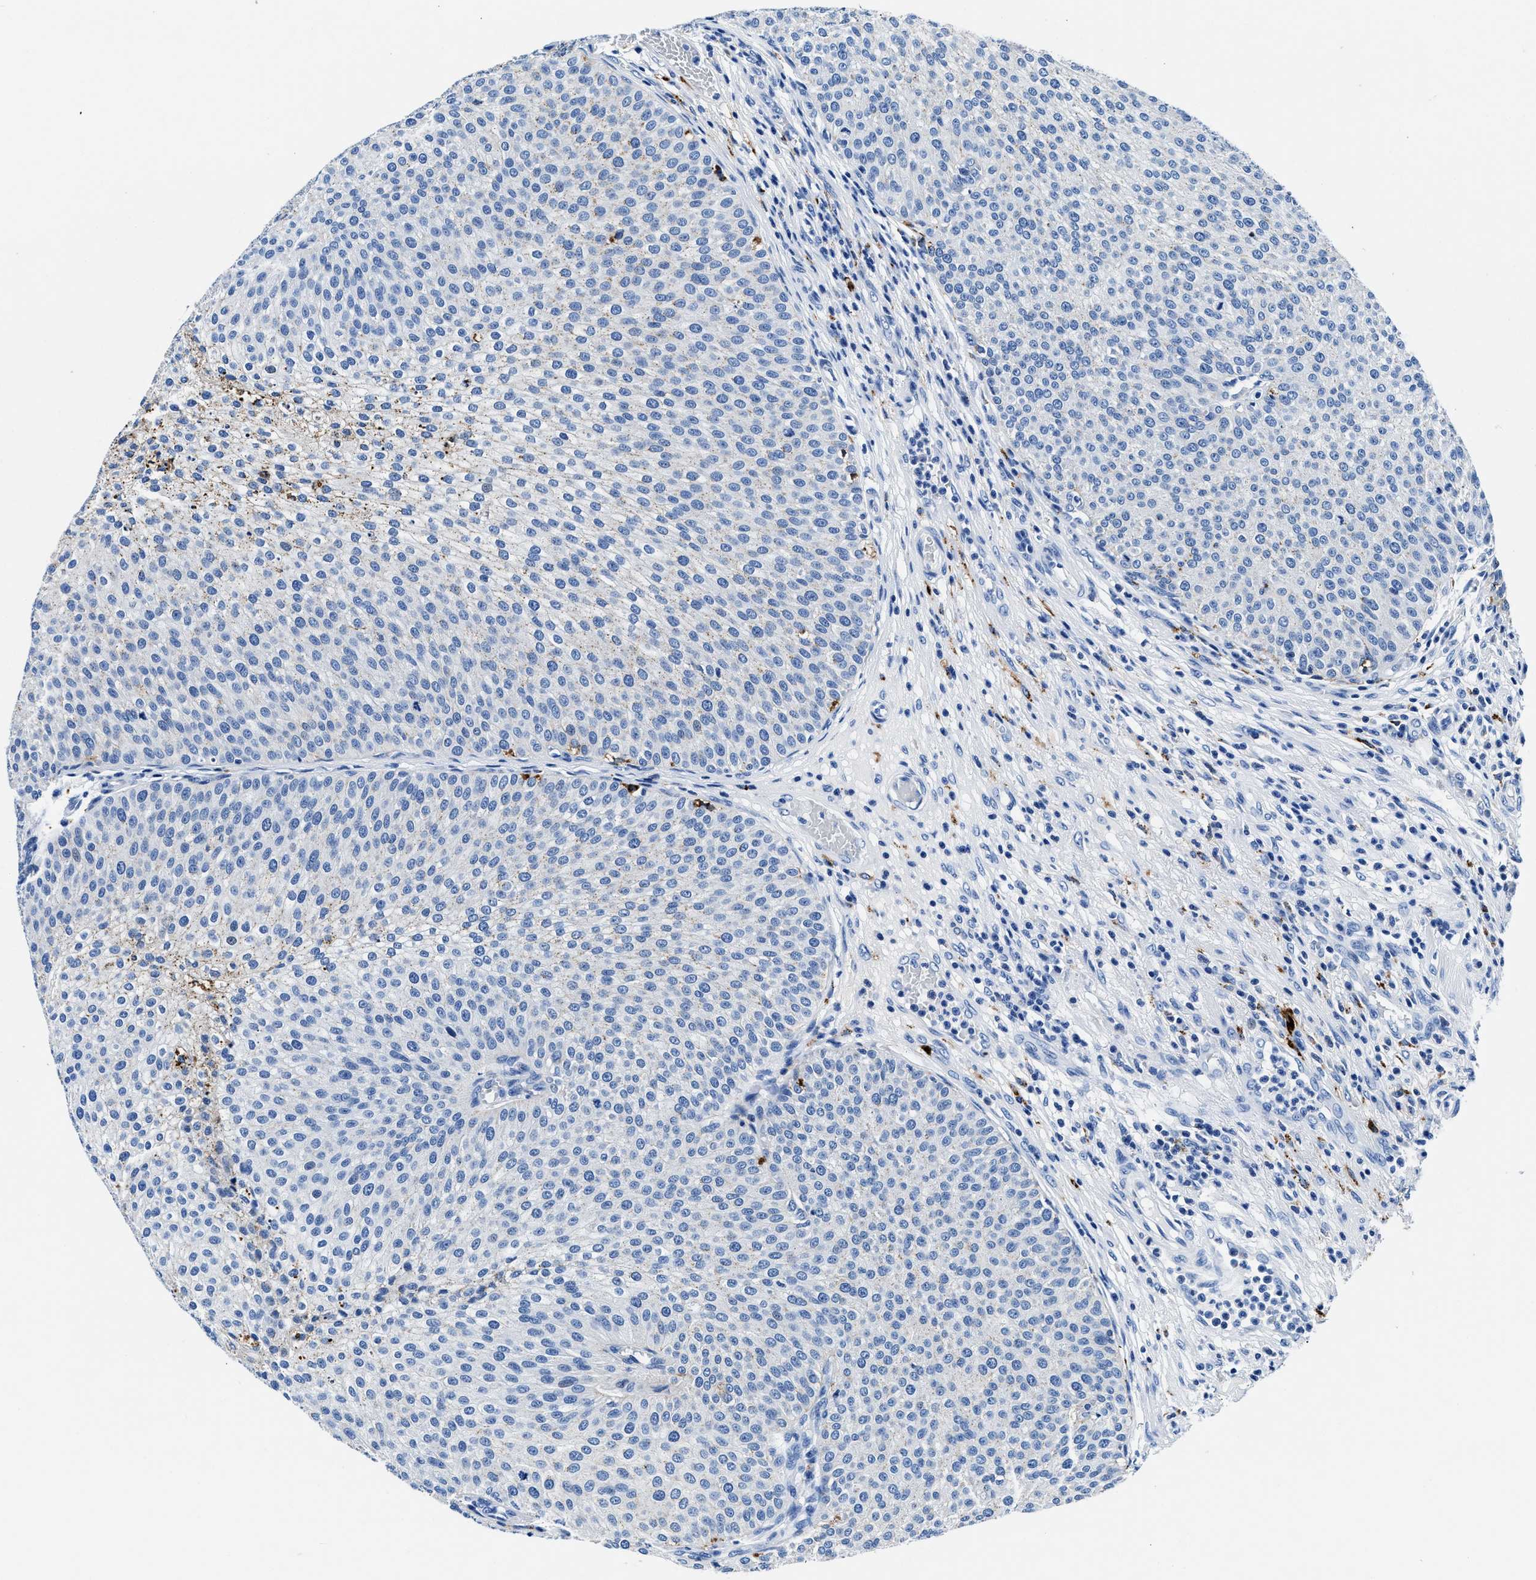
{"staining": {"intensity": "negative", "quantity": "none", "location": "none"}, "tissue": "urothelial cancer", "cell_type": "Tumor cells", "image_type": "cancer", "snomed": [{"axis": "morphology", "description": "Urothelial carcinoma, Low grade"}, {"axis": "topography", "description": "Smooth muscle"}, {"axis": "topography", "description": "Urinary bladder"}], "caption": "There is no significant staining in tumor cells of urothelial cancer. (IHC, brightfield microscopy, high magnification).", "gene": "OR14K1", "patient": {"sex": "male", "age": 60}}